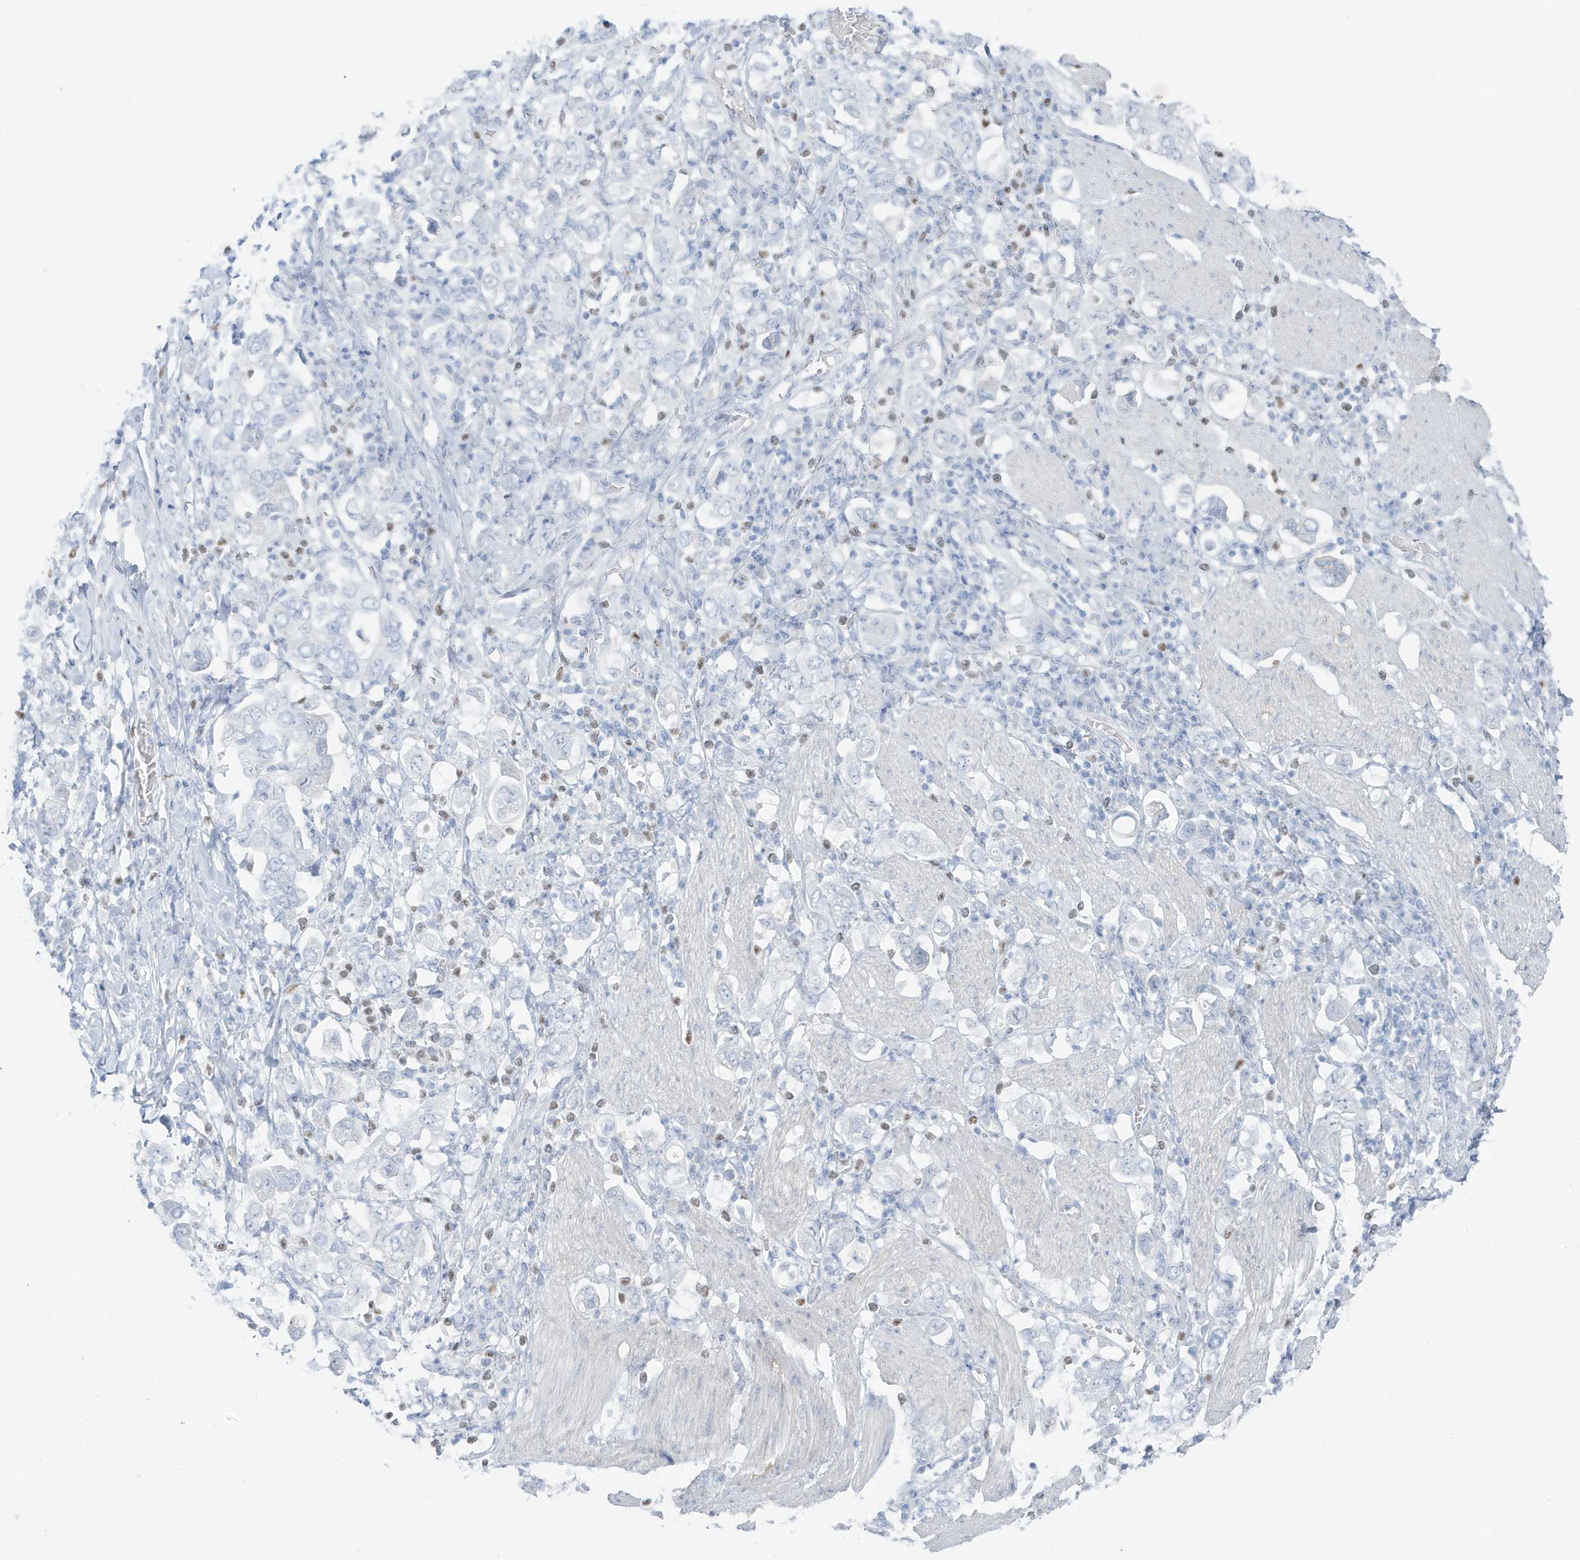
{"staining": {"intensity": "negative", "quantity": "none", "location": "none"}, "tissue": "stomach cancer", "cell_type": "Tumor cells", "image_type": "cancer", "snomed": [{"axis": "morphology", "description": "Adenocarcinoma, NOS"}, {"axis": "topography", "description": "Stomach, upper"}], "caption": "The photomicrograph demonstrates no significant positivity in tumor cells of adenocarcinoma (stomach). (DAB IHC with hematoxylin counter stain).", "gene": "ZFP64", "patient": {"sex": "male", "age": 62}}